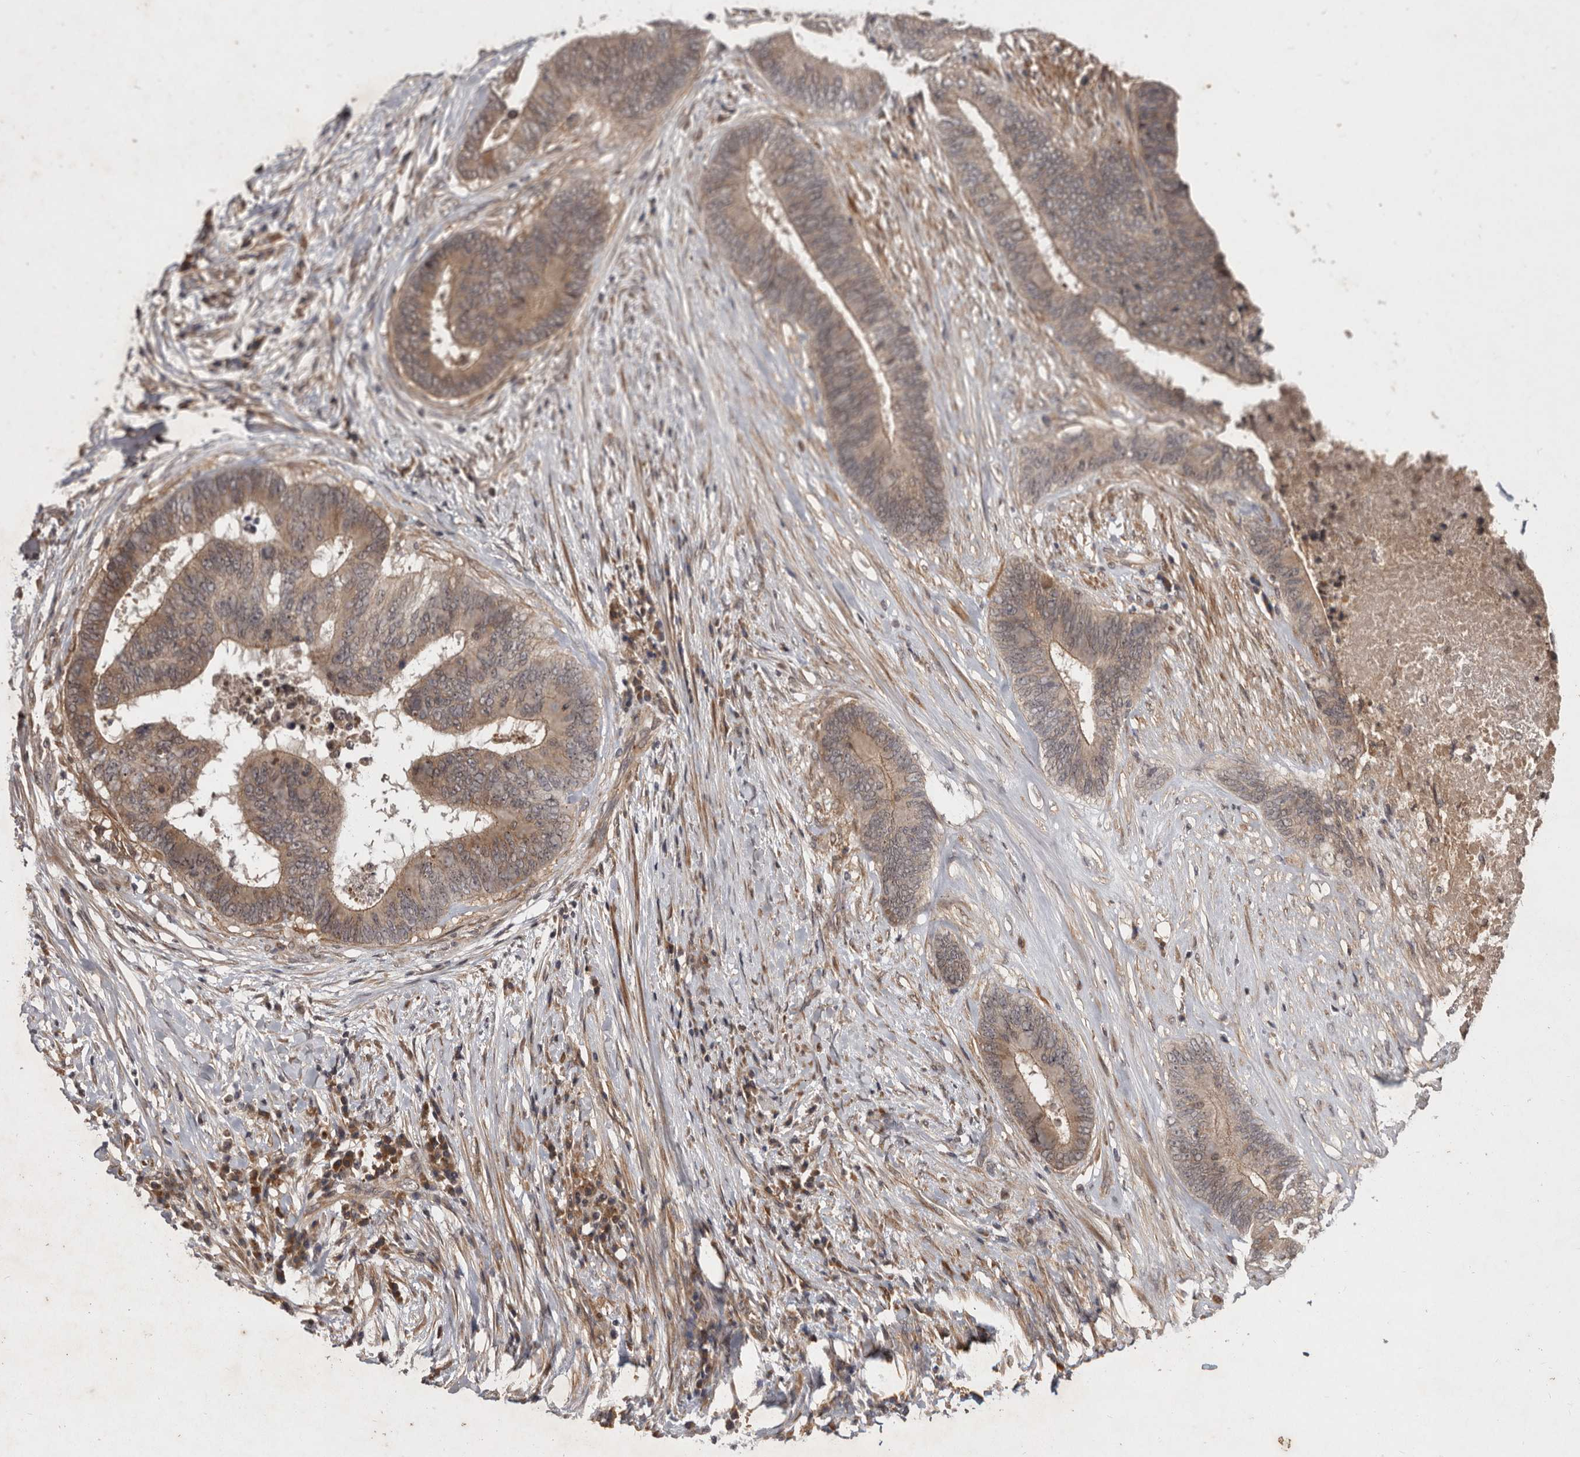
{"staining": {"intensity": "weak", "quantity": ">75%", "location": "cytoplasmic/membranous"}, "tissue": "colorectal cancer", "cell_type": "Tumor cells", "image_type": "cancer", "snomed": [{"axis": "morphology", "description": "Adenocarcinoma, NOS"}, {"axis": "topography", "description": "Rectum"}], "caption": "Human colorectal cancer stained with a brown dye reveals weak cytoplasmic/membranous positive expression in approximately >75% of tumor cells.", "gene": "DNAJC28", "patient": {"sex": "male", "age": 72}}